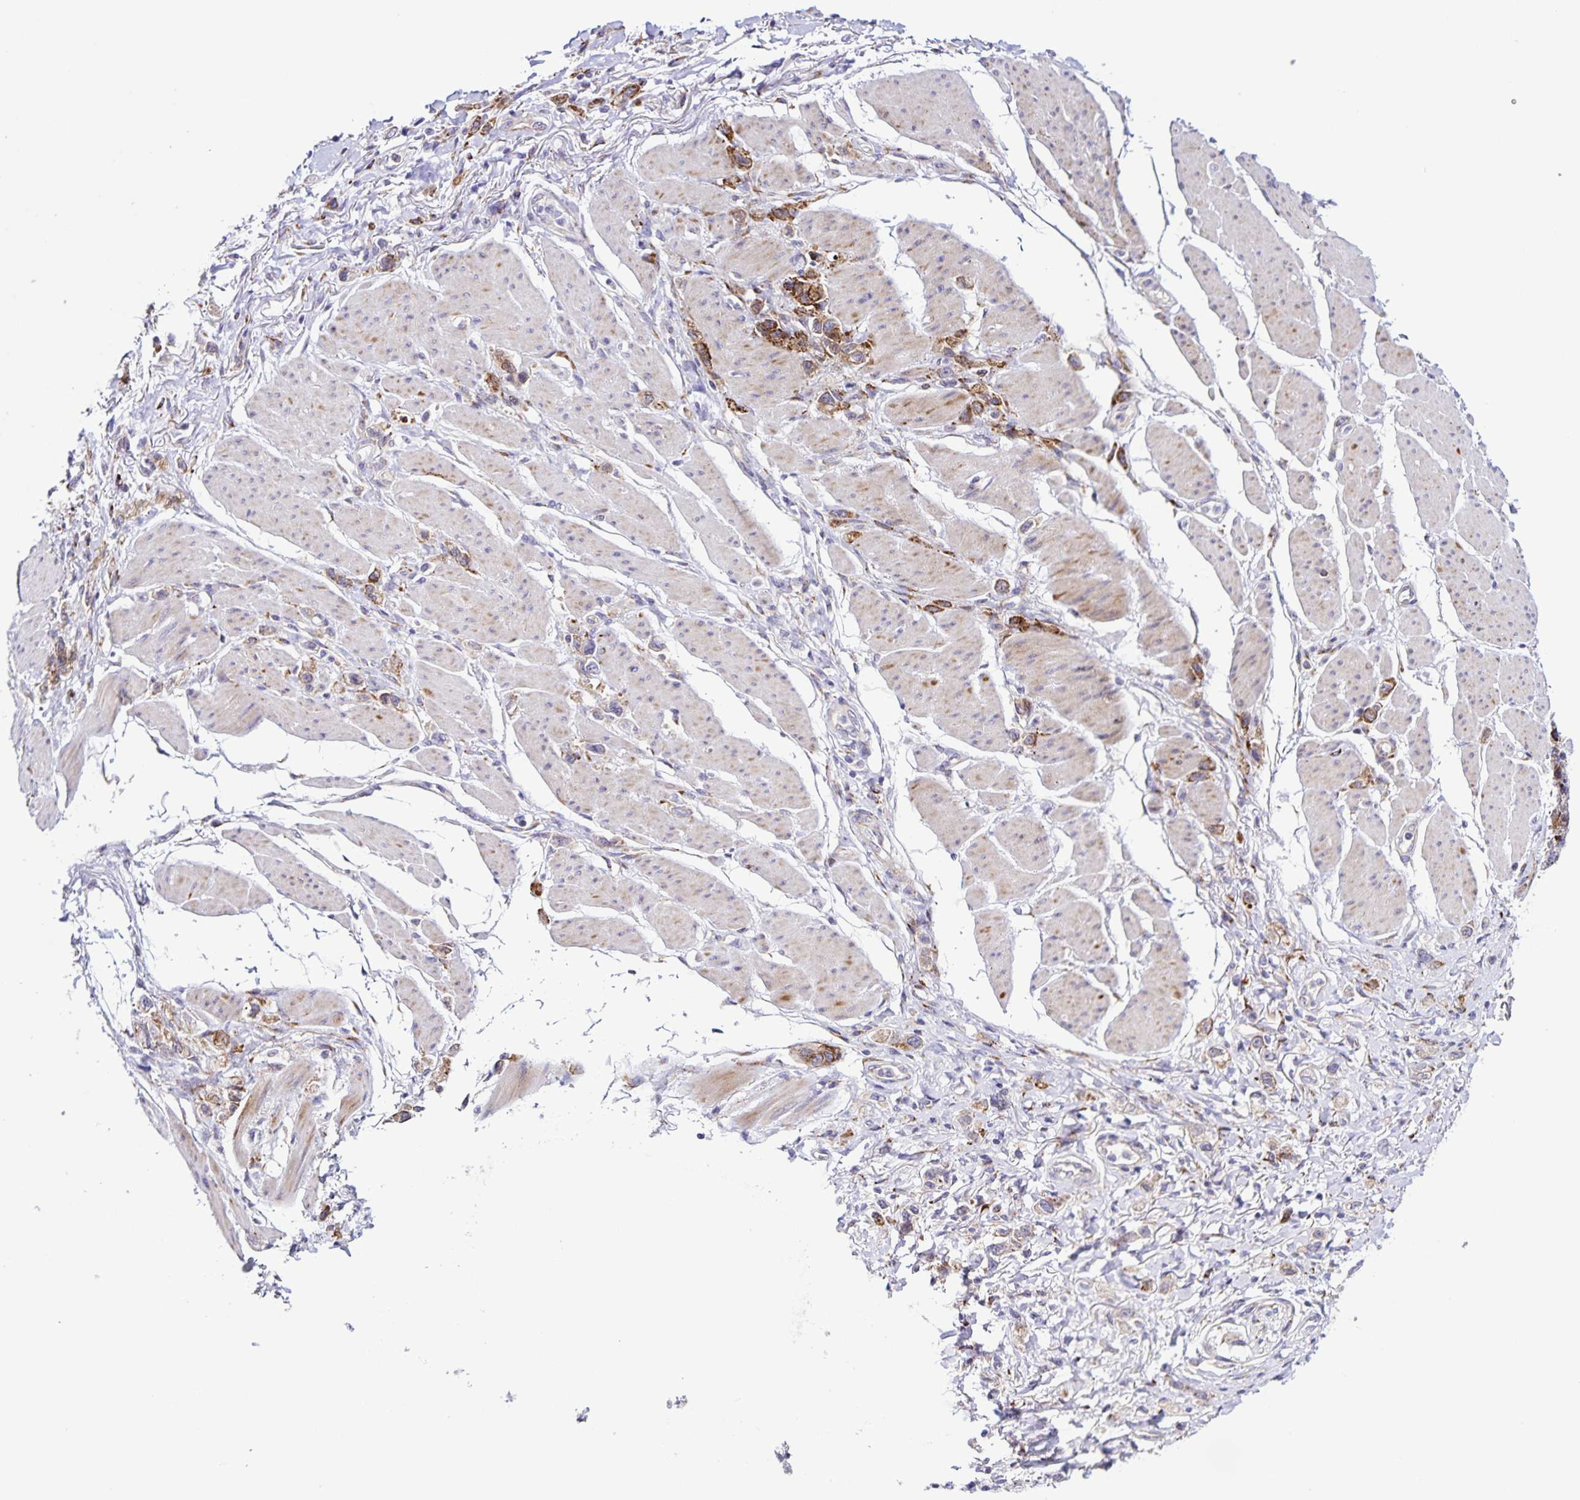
{"staining": {"intensity": "moderate", "quantity": "25%-75%", "location": "cytoplasmic/membranous"}, "tissue": "stomach cancer", "cell_type": "Tumor cells", "image_type": "cancer", "snomed": [{"axis": "morphology", "description": "Adenocarcinoma, NOS"}, {"axis": "topography", "description": "Stomach"}], "caption": "Immunohistochemical staining of stomach cancer (adenocarcinoma) demonstrates medium levels of moderate cytoplasmic/membranous protein expression in about 25%-75% of tumor cells. The staining was performed using DAB (3,3'-diaminobenzidine) to visualize the protein expression in brown, while the nuclei were stained in blue with hematoxylin (Magnification: 20x).", "gene": "OSBPL5", "patient": {"sex": "female", "age": 65}}